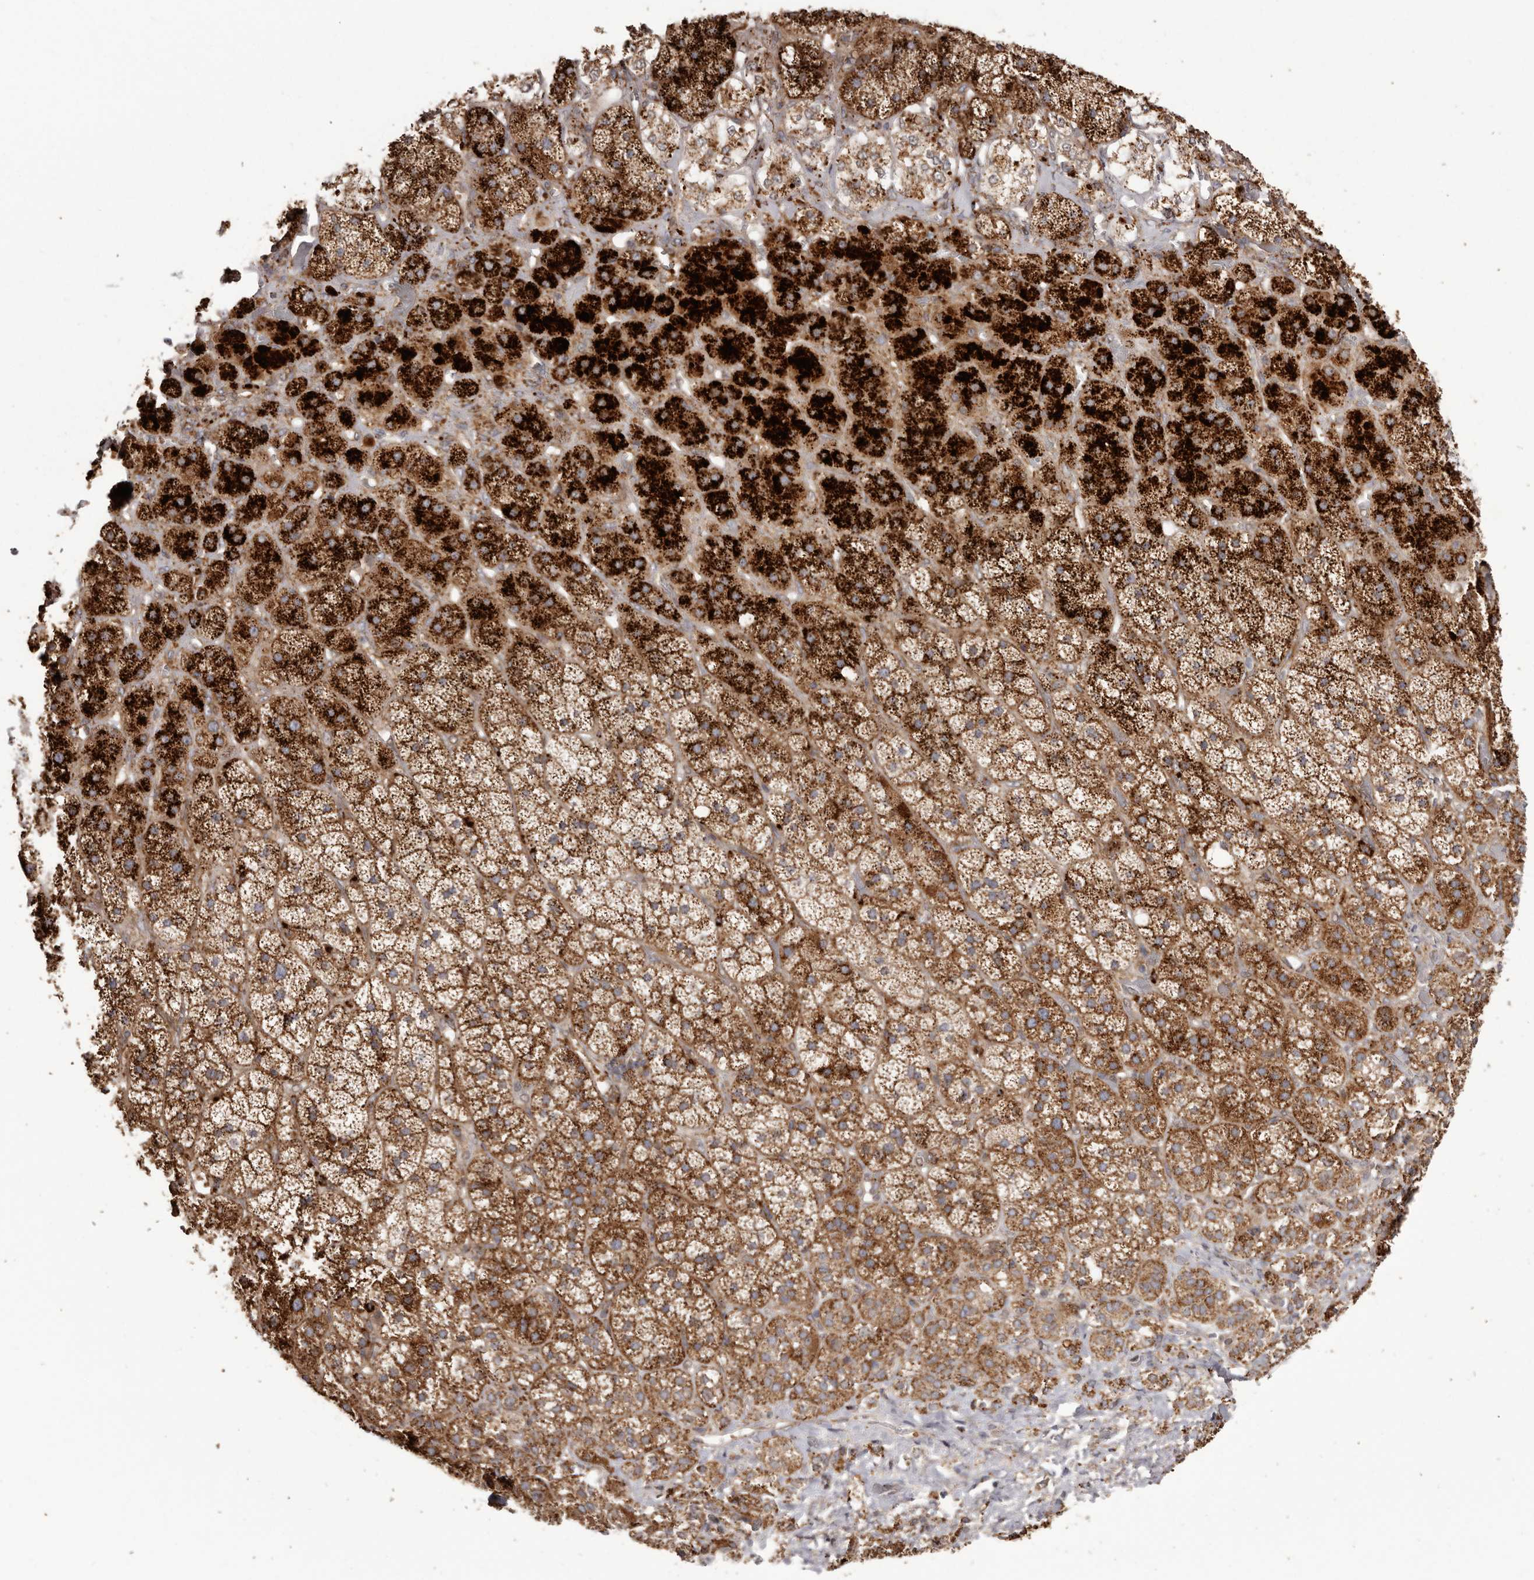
{"staining": {"intensity": "strong", "quantity": ">75%", "location": "cytoplasmic/membranous"}, "tissue": "adrenal gland", "cell_type": "Glandular cells", "image_type": "normal", "snomed": [{"axis": "morphology", "description": "Normal tissue, NOS"}, {"axis": "topography", "description": "Adrenal gland"}], "caption": "Unremarkable adrenal gland displays strong cytoplasmic/membranous staining in about >75% of glandular cells.", "gene": "NUP43", "patient": {"sex": "male", "age": 57}}